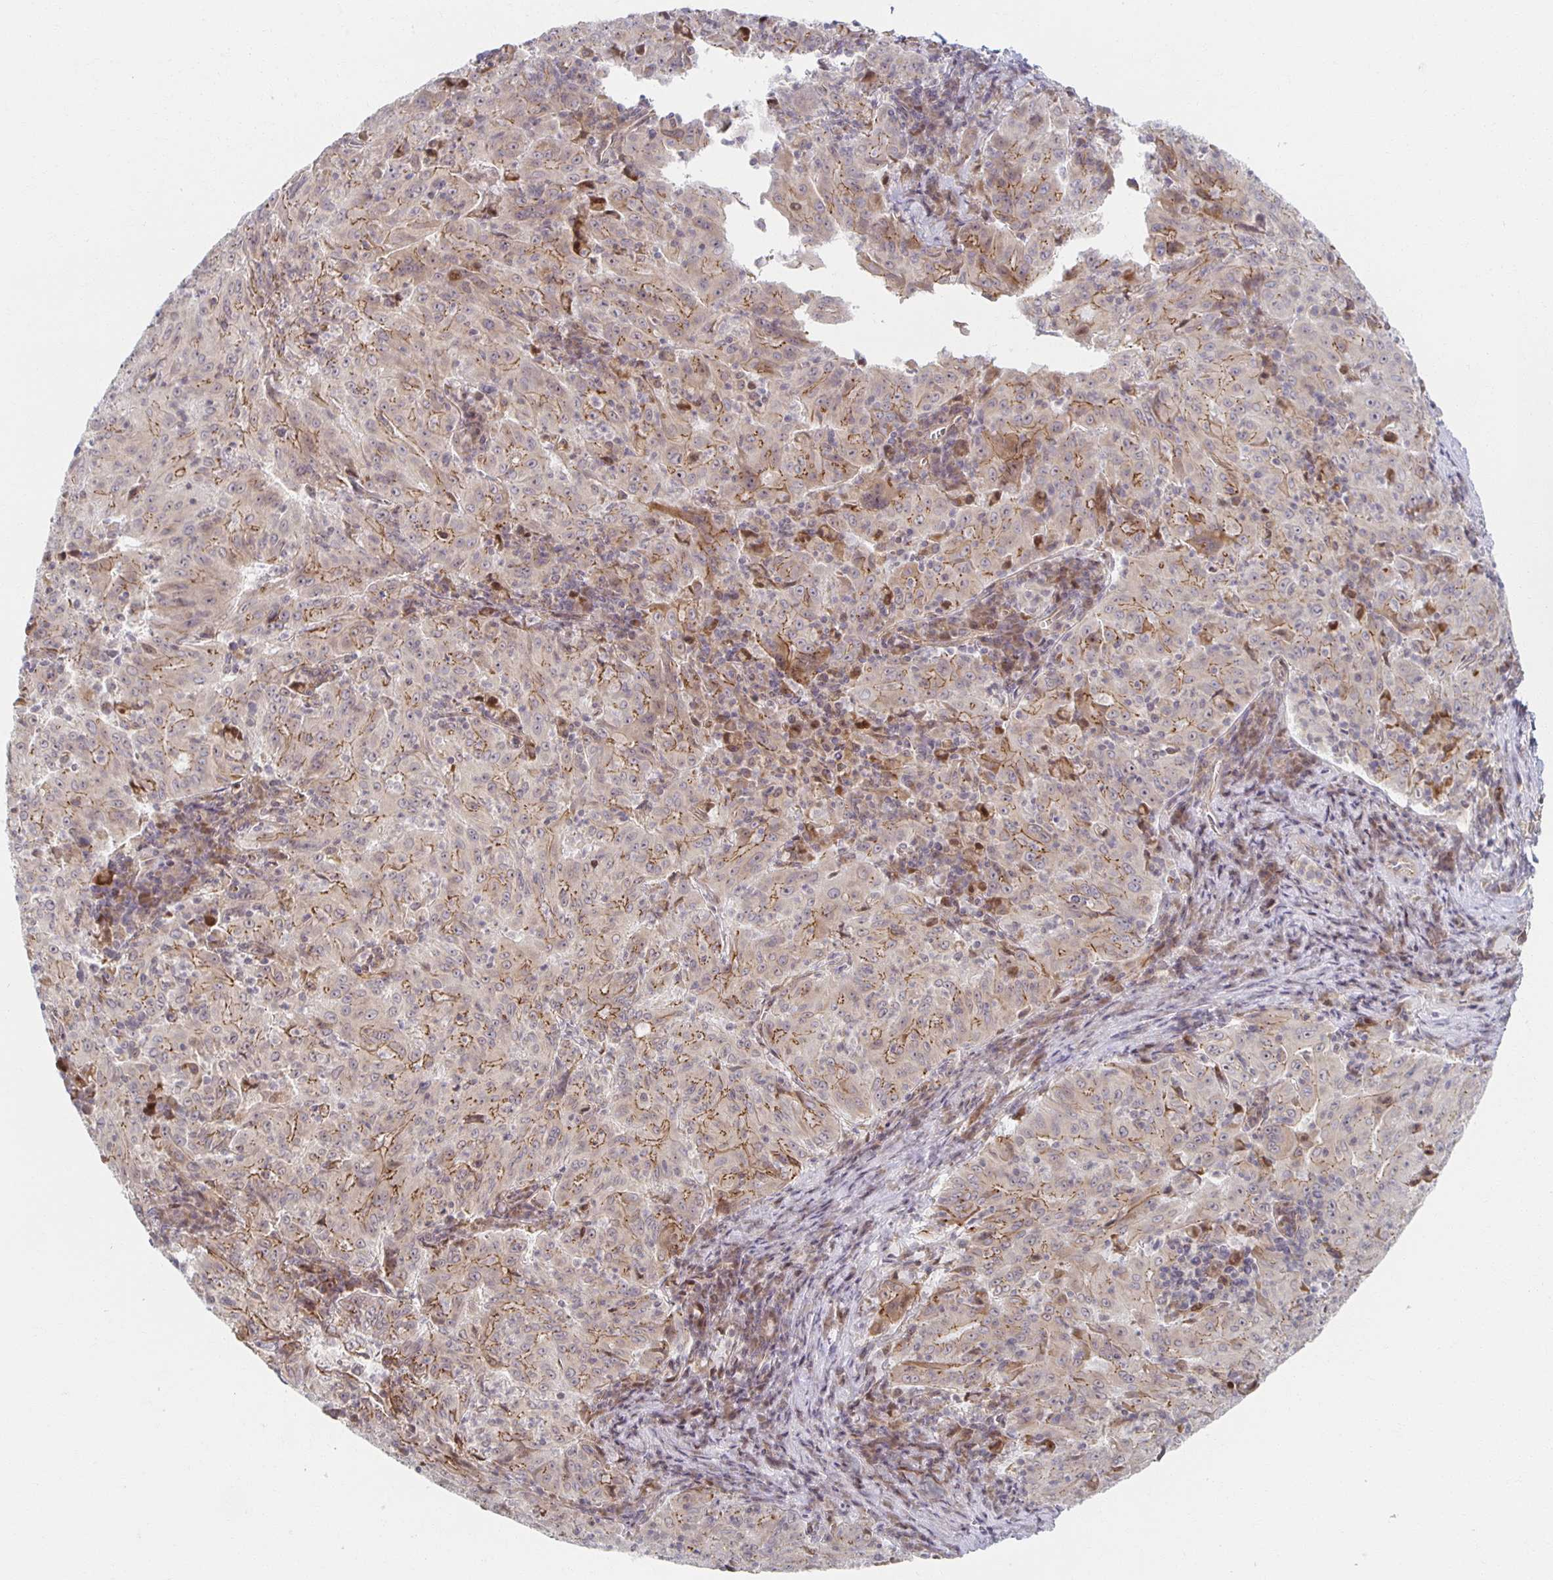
{"staining": {"intensity": "moderate", "quantity": "25%-75%", "location": "cytoplasmic/membranous"}, "tissue": "pancreatic cancer", "cell_type": "Tumor cells", "image_type": "cancer", "snomed": [{"axis": "morphology", "description": "Adenocarcinoma, NOS"}, {"axis": "topography", "description": "Pancreas"}], "caption": "Protein staining demonstrates moderate cytoplasmic/membranous expression in approximately 25%-75% of tumor cells in pancreatic adenocarcinoma. (Brightfield microscopy of DAB IHC at high magnification).", "gene": "HCFC1R1", "patient": {"sex": "male", "age": 63}}